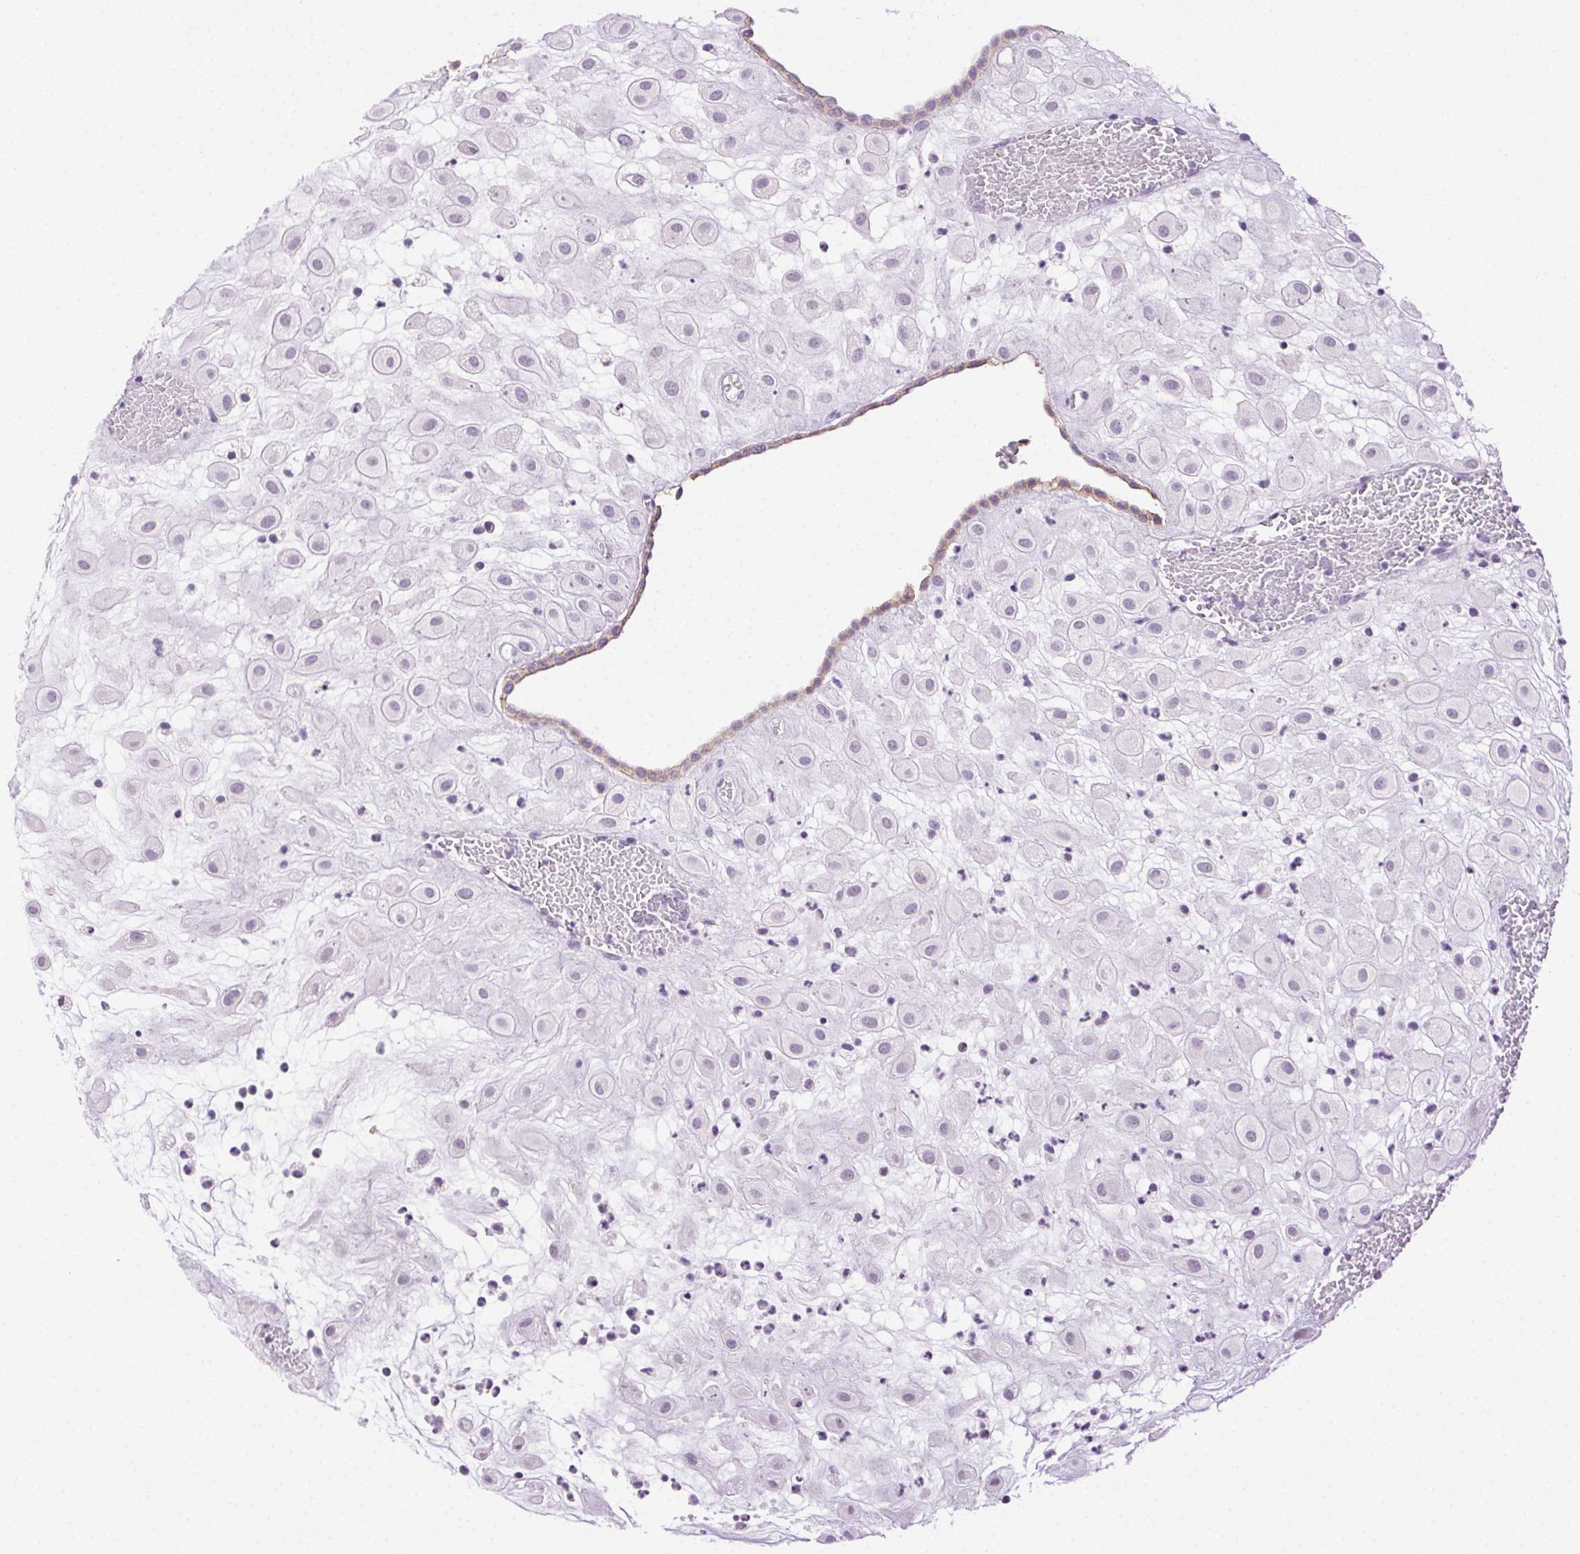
{"staining": {"intensity": "negative", "quantity": "none", "location": "none"}, "tissue": "placenta", "cell_type": "Decidual cells", "image_type": "normal", "snomed": [{"axis": "morphology", "description": "Normal tissue, NOS"}, {"axis": "topography", "description": "Placenta"}], "caption": "Decidual cells show no significant protein expression in benign placenta.", "gene": "CLDN10", "patient": {"sex": "female", "age": 24}}